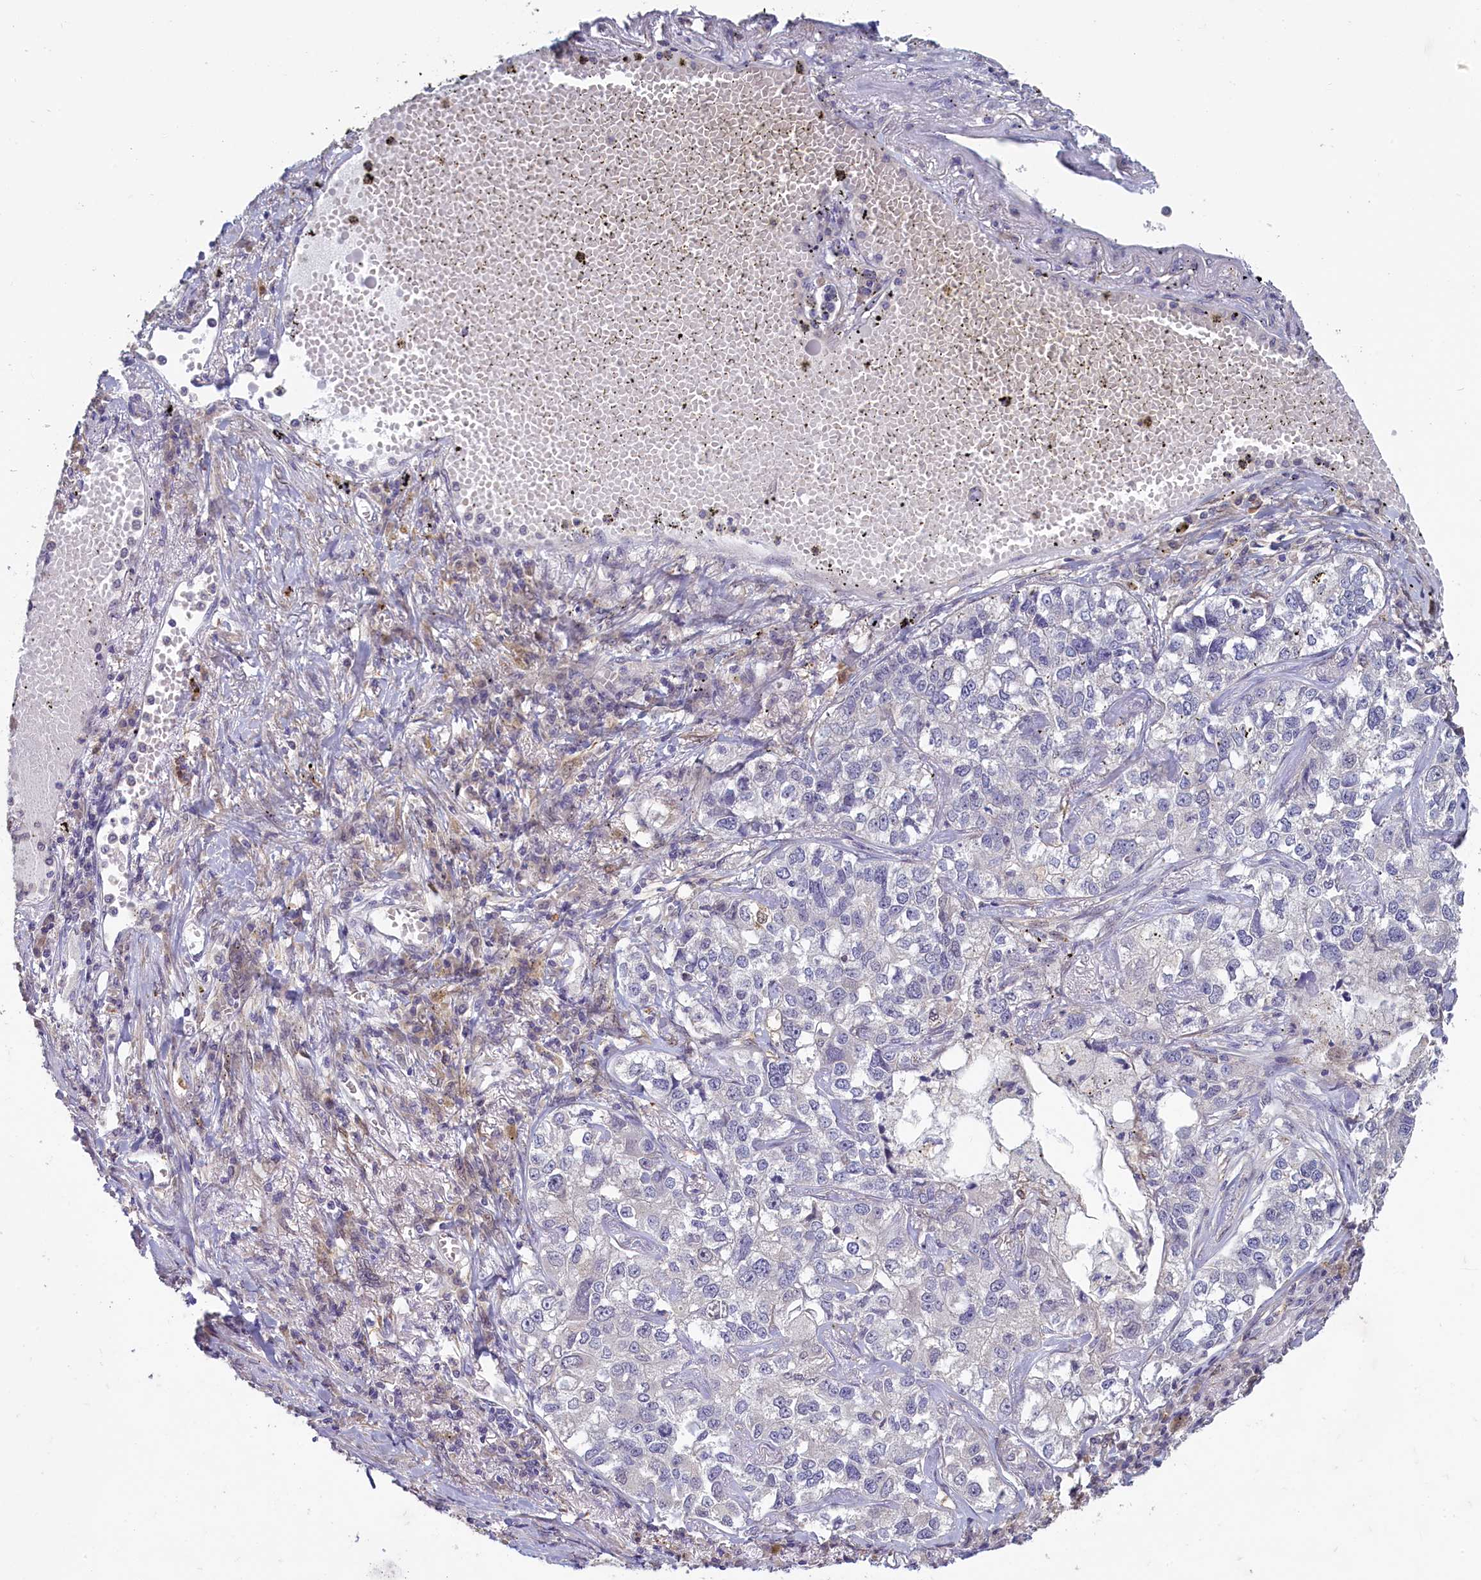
{"staining": {"intensity": "negative", "quantity": "none", "location": "none"}, "tissue": "lung cancer", "cell_type": "Tumor cells", "image_type": "cancer", "snomed": [{"axis": "morphology", "description": "Adenocarcinoma, NOS"}, {"axis": "topography", "description": "Lung"}], "caption": "Tumor cells are negative for brown protein staining in lung adenocarcinoma. (Immunohistochemistry (ihc), brightfield microscopy, high magnification).", "gene": "UCHL3", "patient": {"sex": "male", "age": 49}}